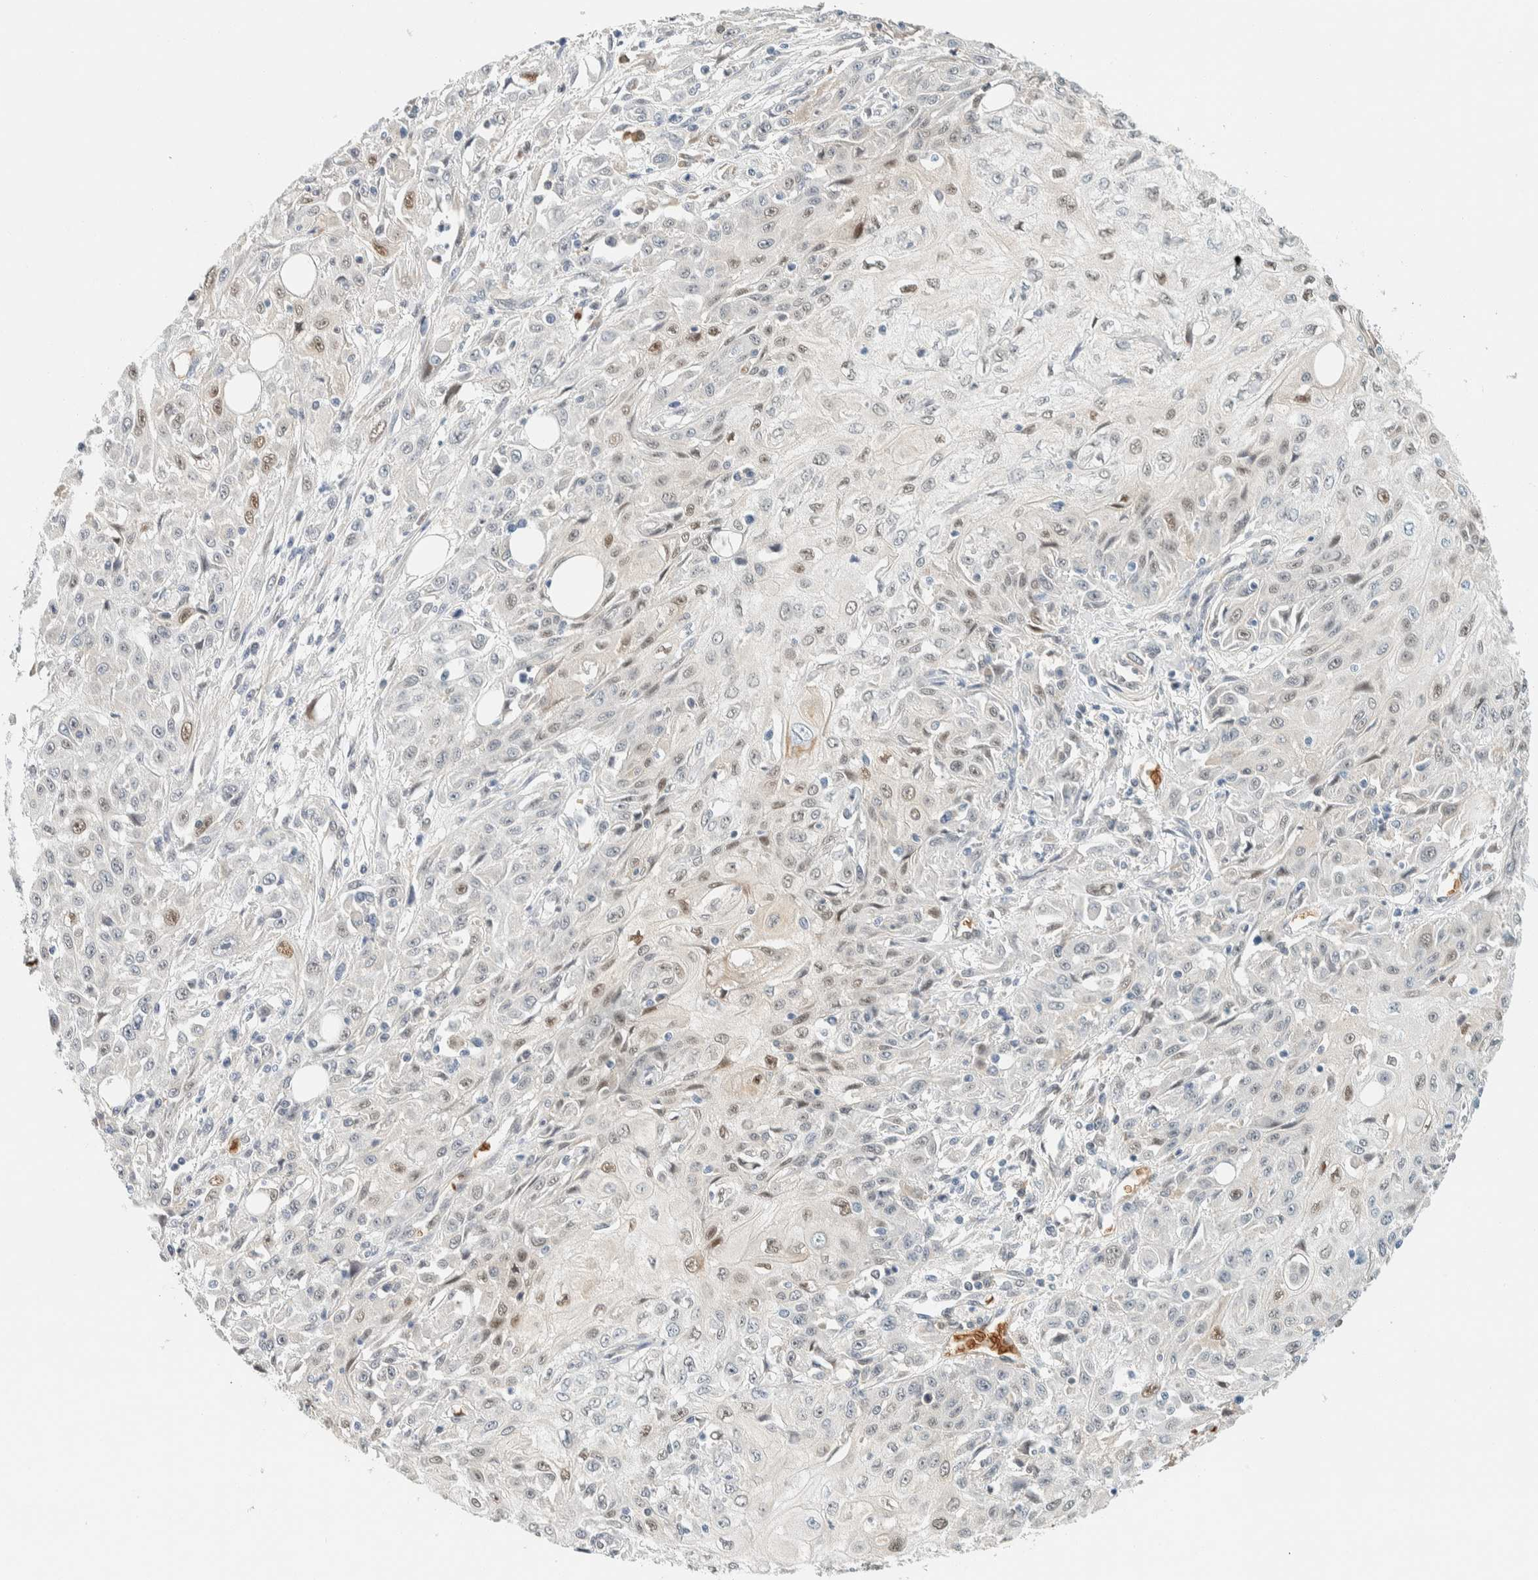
{"staining": {"intensity": "weak", "quantity": "<25%", "location": "nuclear"}, "tissue": "skin cancer", "cell_type": "Tumor cells", "image_type": "cancer", "snomed": [{"axis": "morphology", "description": "Squamous cell carcinoma, NOS"}, {"axis": "morphology", "description": "Squamous cell carcinoma, metastatic, NOS"}, {"axis": "topography", "description": "Skin"}, {"axis": "topography", "description": "Lymph node"}], "caption": "Tumor cells show no significant protein positivity in skin cancer (squamous cell carcinoma). (Immunohistochemistry, brightfield microscopy, high magnification).", "gene": "TSTD2", "patient": {"sex": "male", "age": 75}}